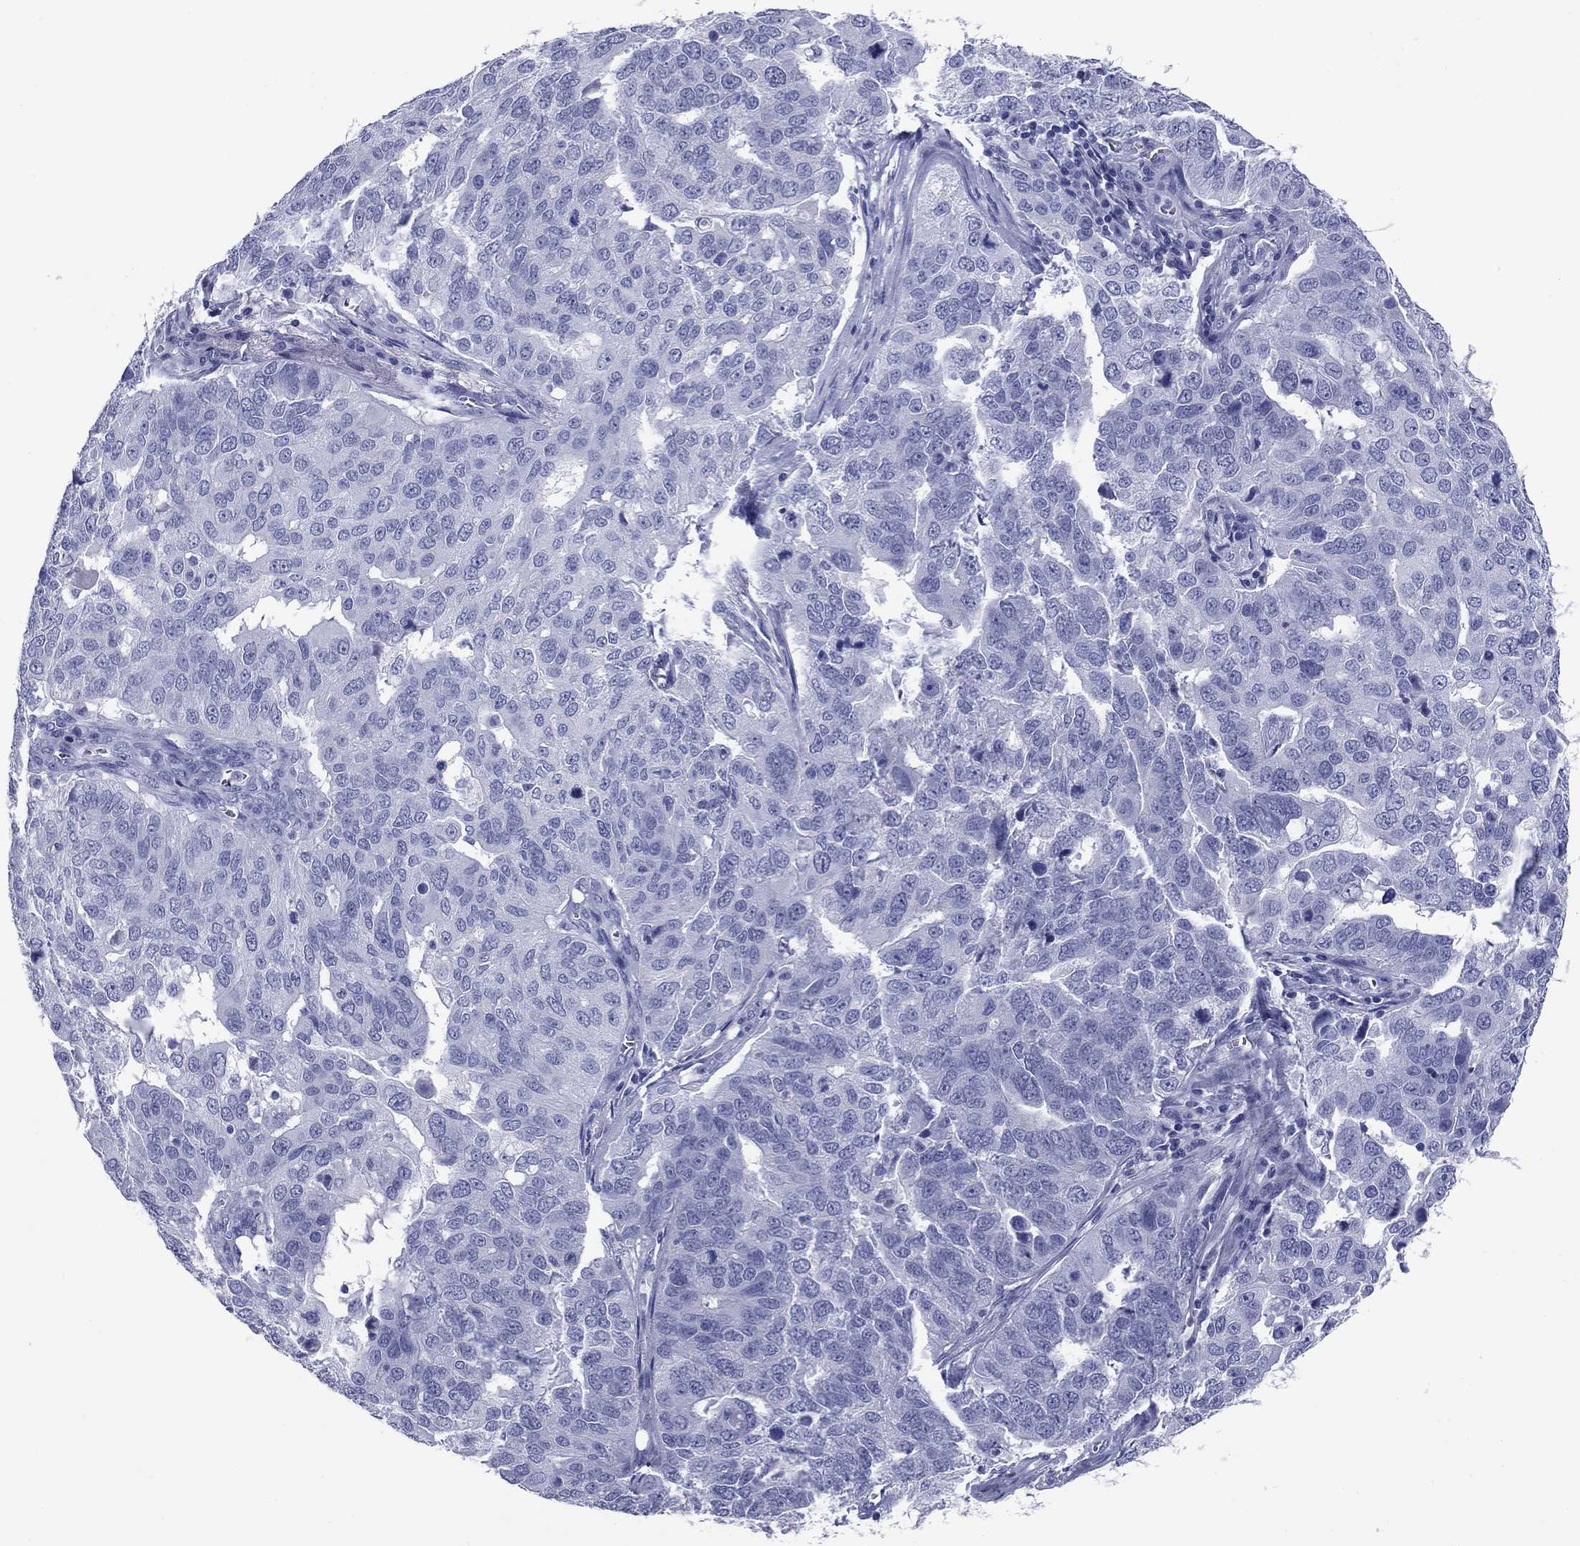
{"staining": {"intensity": "negative", "quantity": "none", "location": "none"}, "tissue": "ovarian cancer", "cell_type": "Tumor cells", "image_type": "cancer", "snomed": [{"axis": "morphology", "description": "Carcinoma, endometroid"}, {"axis": "topography", "description": "Soft tissue"}, {"axis": "topography", "description": "Ovary"}], "caption": "Ovarian cancer (endometroid carcinoma) stained for a protein using IHC reveals no staining tumor cells.", "gene": "NPPA", "patient": {"sex": "female", "age": 52}}